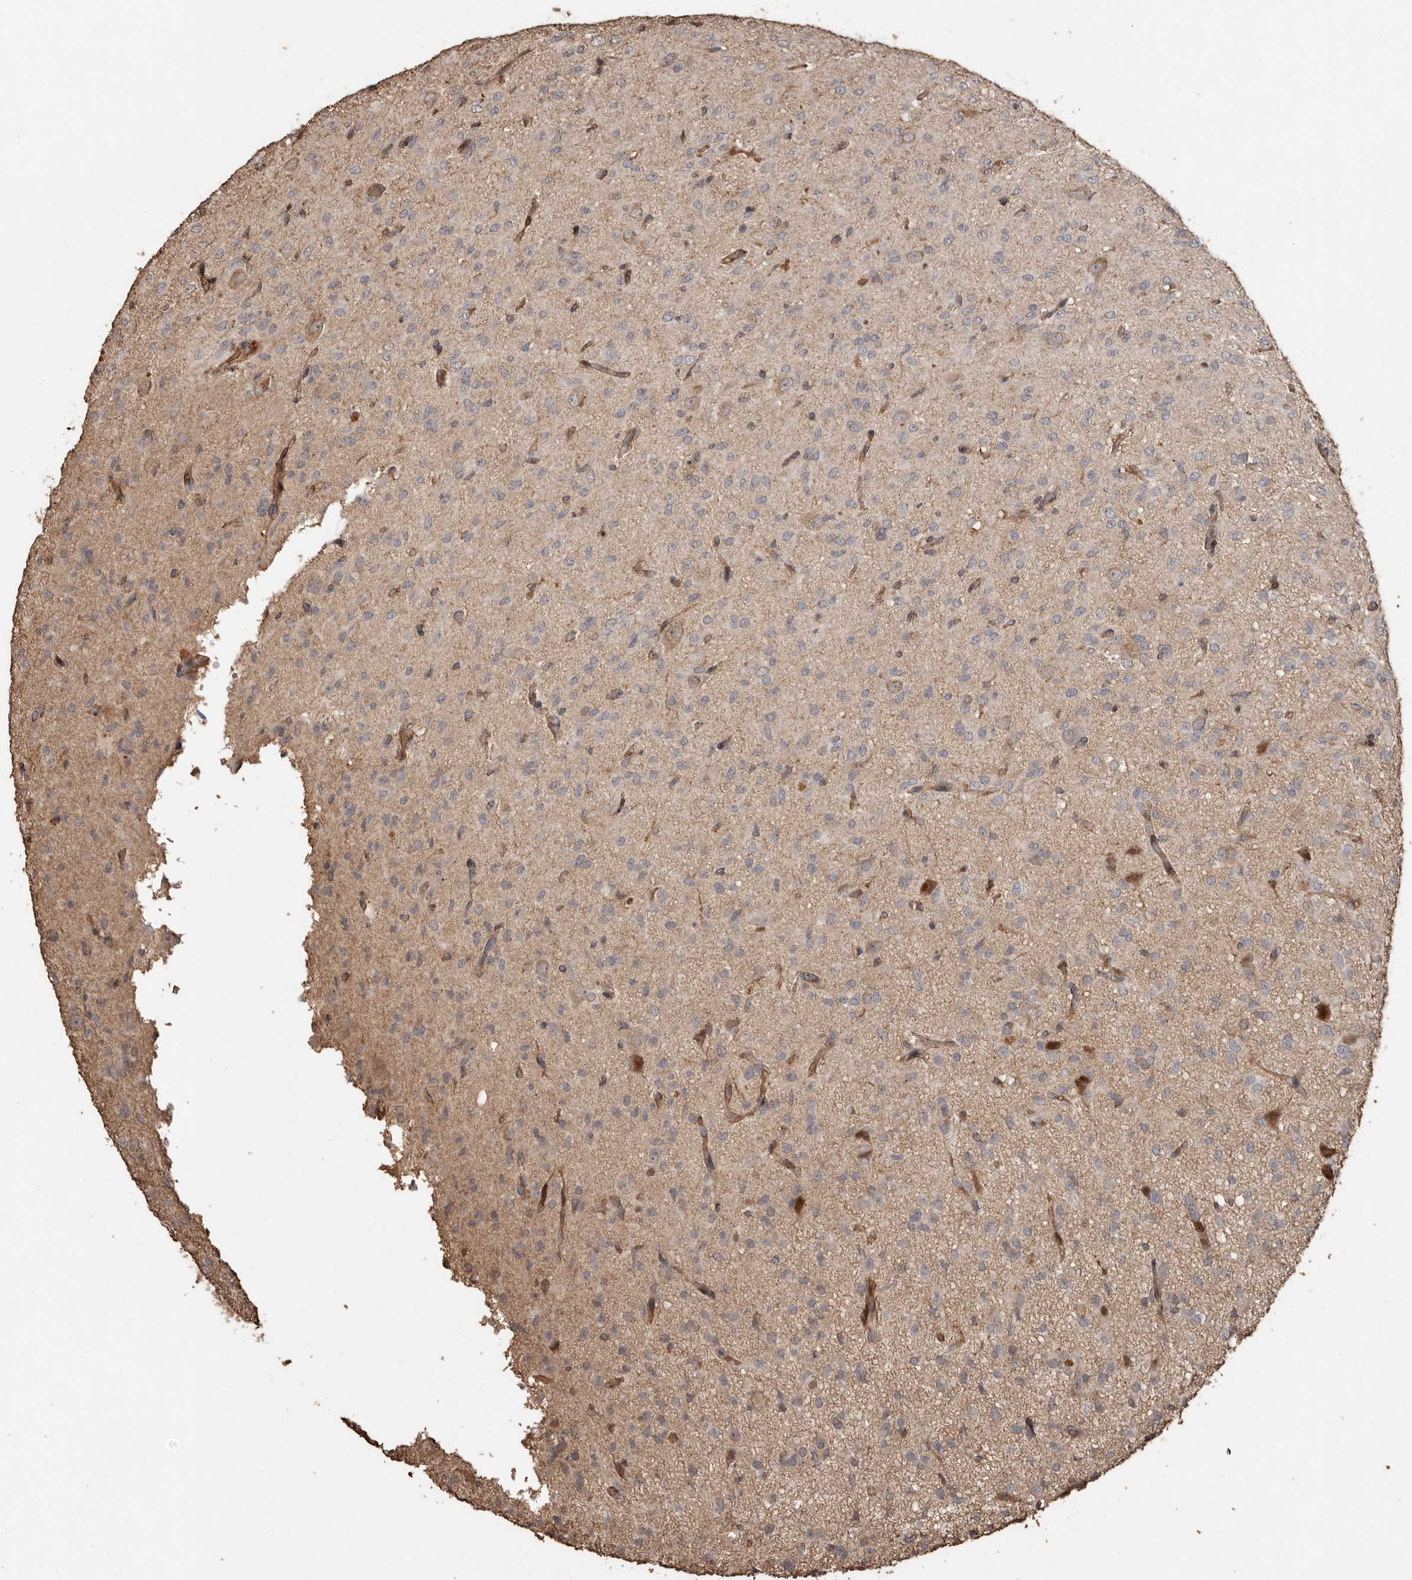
{"staining": {"intensity": "weak", "quantity": "<25%", "location": "cytoplasmic/membranous"}, "tissue": "glioma", "cell_type": "Tumor cells", "image_type": "cancer", "snomed": [{"axis": "morphology", "description": "Glioma, malignant, High grade"}, {"axis": "topography", "description": "Brain"}], "caption": "Tumor cells are negative for protein expression in human glioma.", "gene": "RANBP17", "patient": {"sex": "female", "age": 59}}